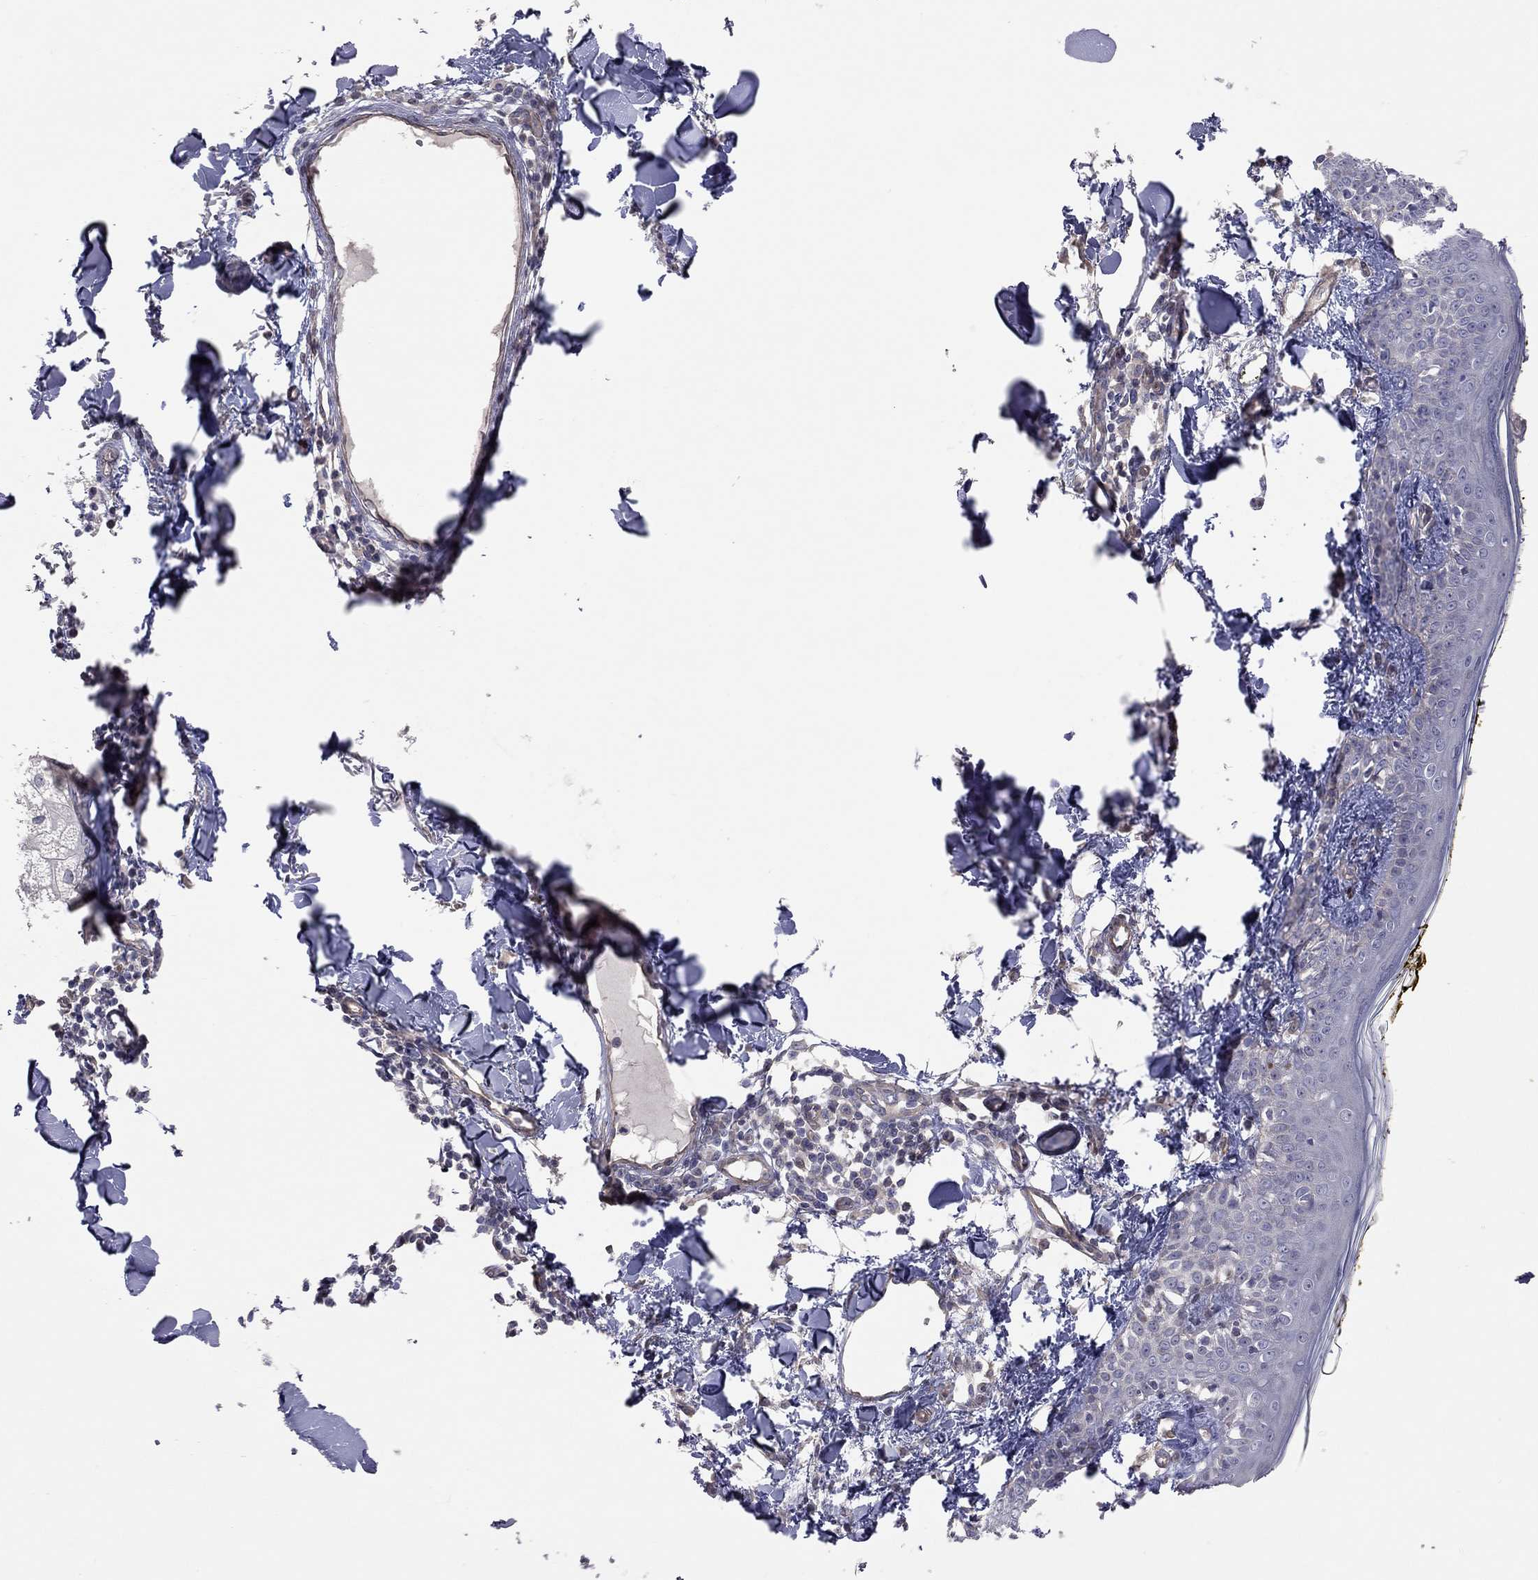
{"staining": {"intensity": "negative", "quantity": "none", "location": "none"}, "tissue": "skin", "cell_type": "Fibroblasts", "image_type": "normal", "snomed": [{"axis": "morphology", "description": "Normal tissue, NOS"}, {"axis": "topography", "description": "Skin"}], "caption": "IHC micrograph of unremarkable skin: human skin stained with DAB (3,3'-diaminobenzidine) exhibits no significant protein staining in fibroblasts. Nuclei are stained in blue.", "gene": "KCNB1", "patient": {"sex": "male", "age": 76}}